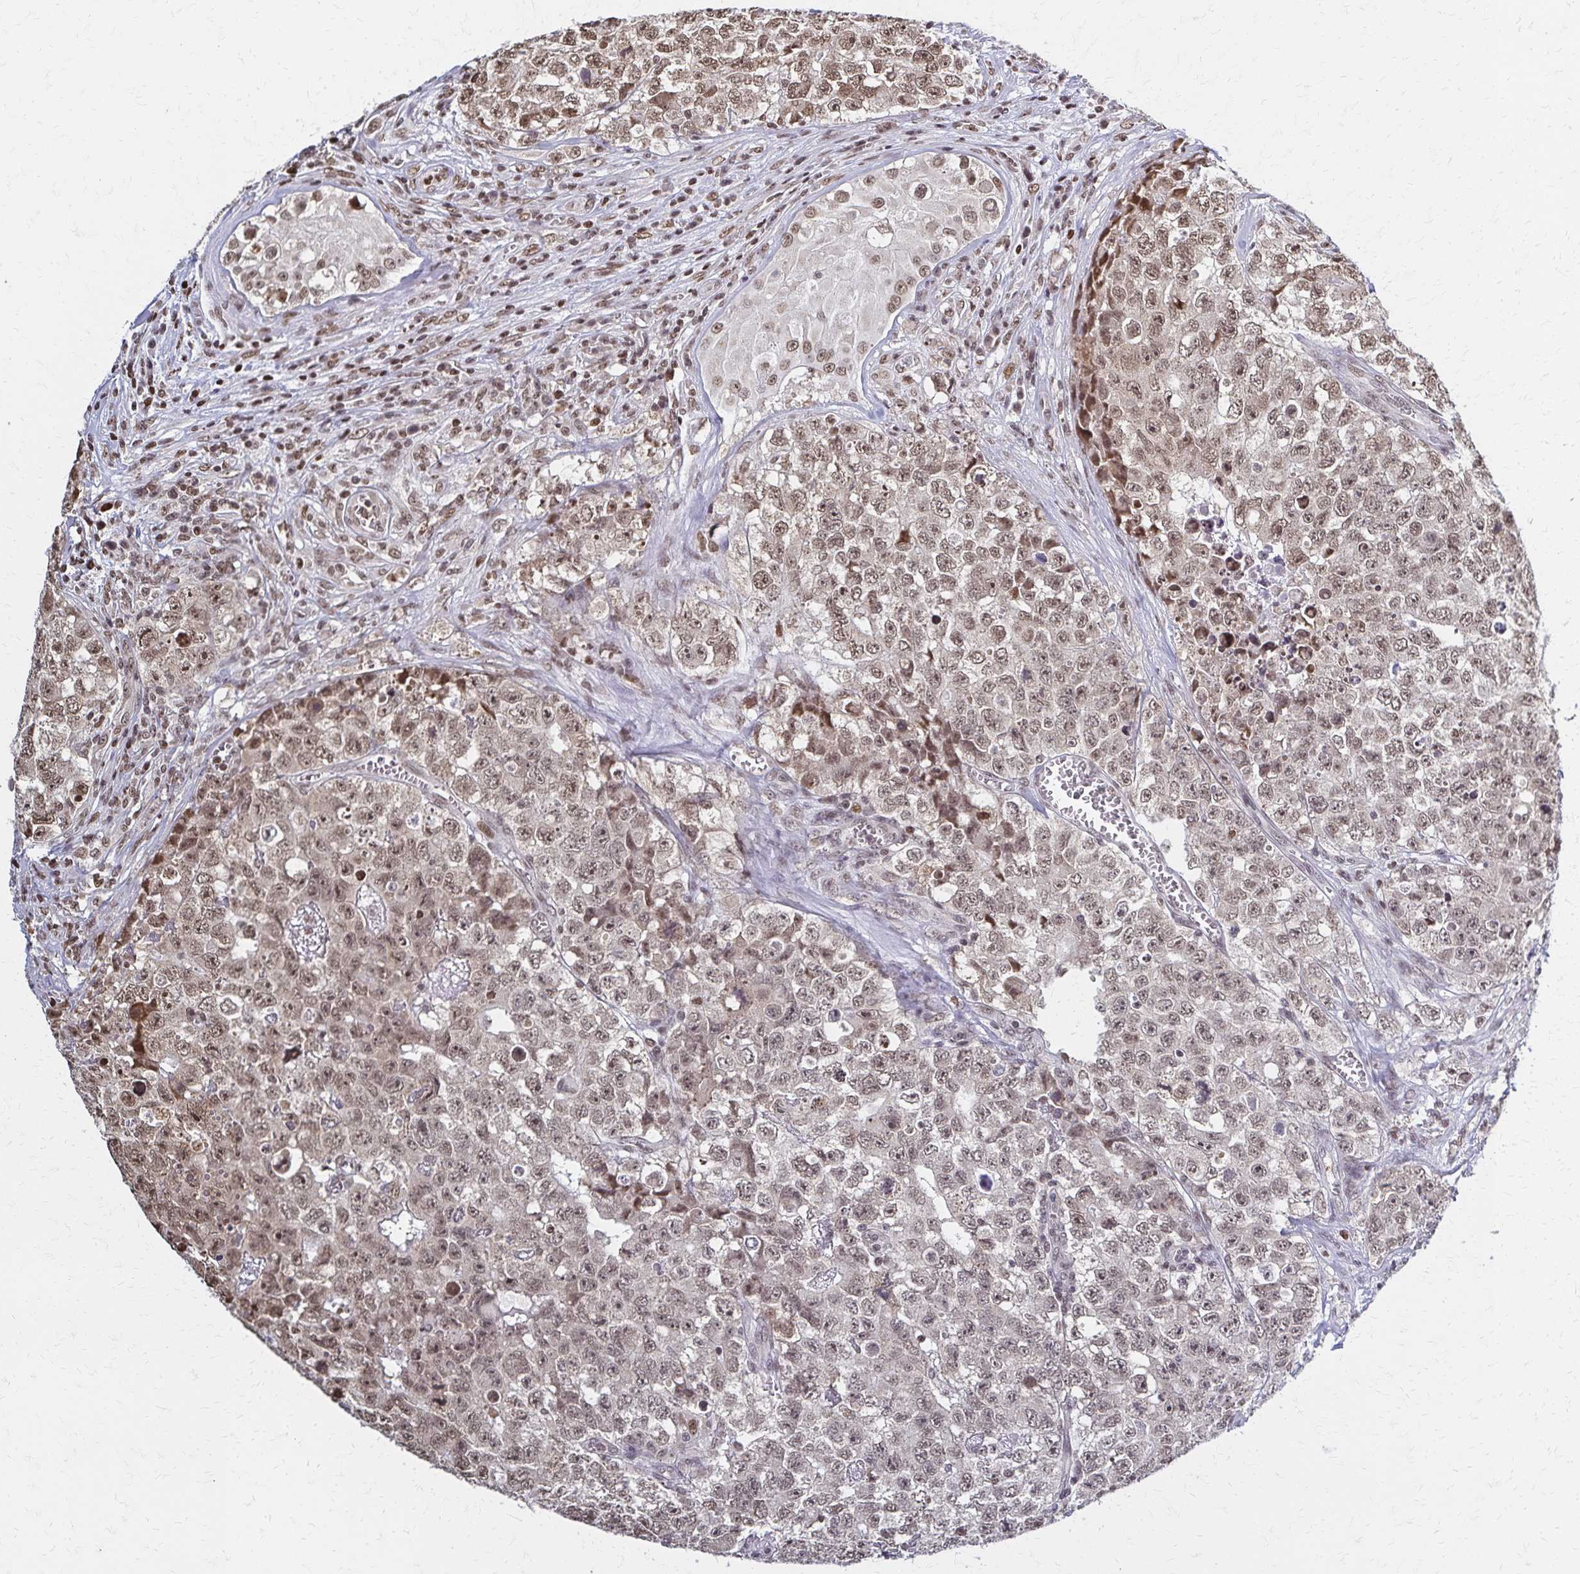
{"staining": {"intensity": "weak", "quantity": "25%-75%", "location": "nuclear"}, "tissue": "testis cancer", "cell_type": "Tumor cells", "image_type": "cancer", "snomed": [{"axis": "morphology", "description": "Carcinoma, Embryonal, NOS"}, {"axis": "topography", "description": "Testis"}], "caption": "Testis embryonal carcinoma tissue reveals weak nuclear expression in approximately 25%-75% of tumor cells", "gene": "HOXA9", "patient": {"sex": "male", "age": 18}}